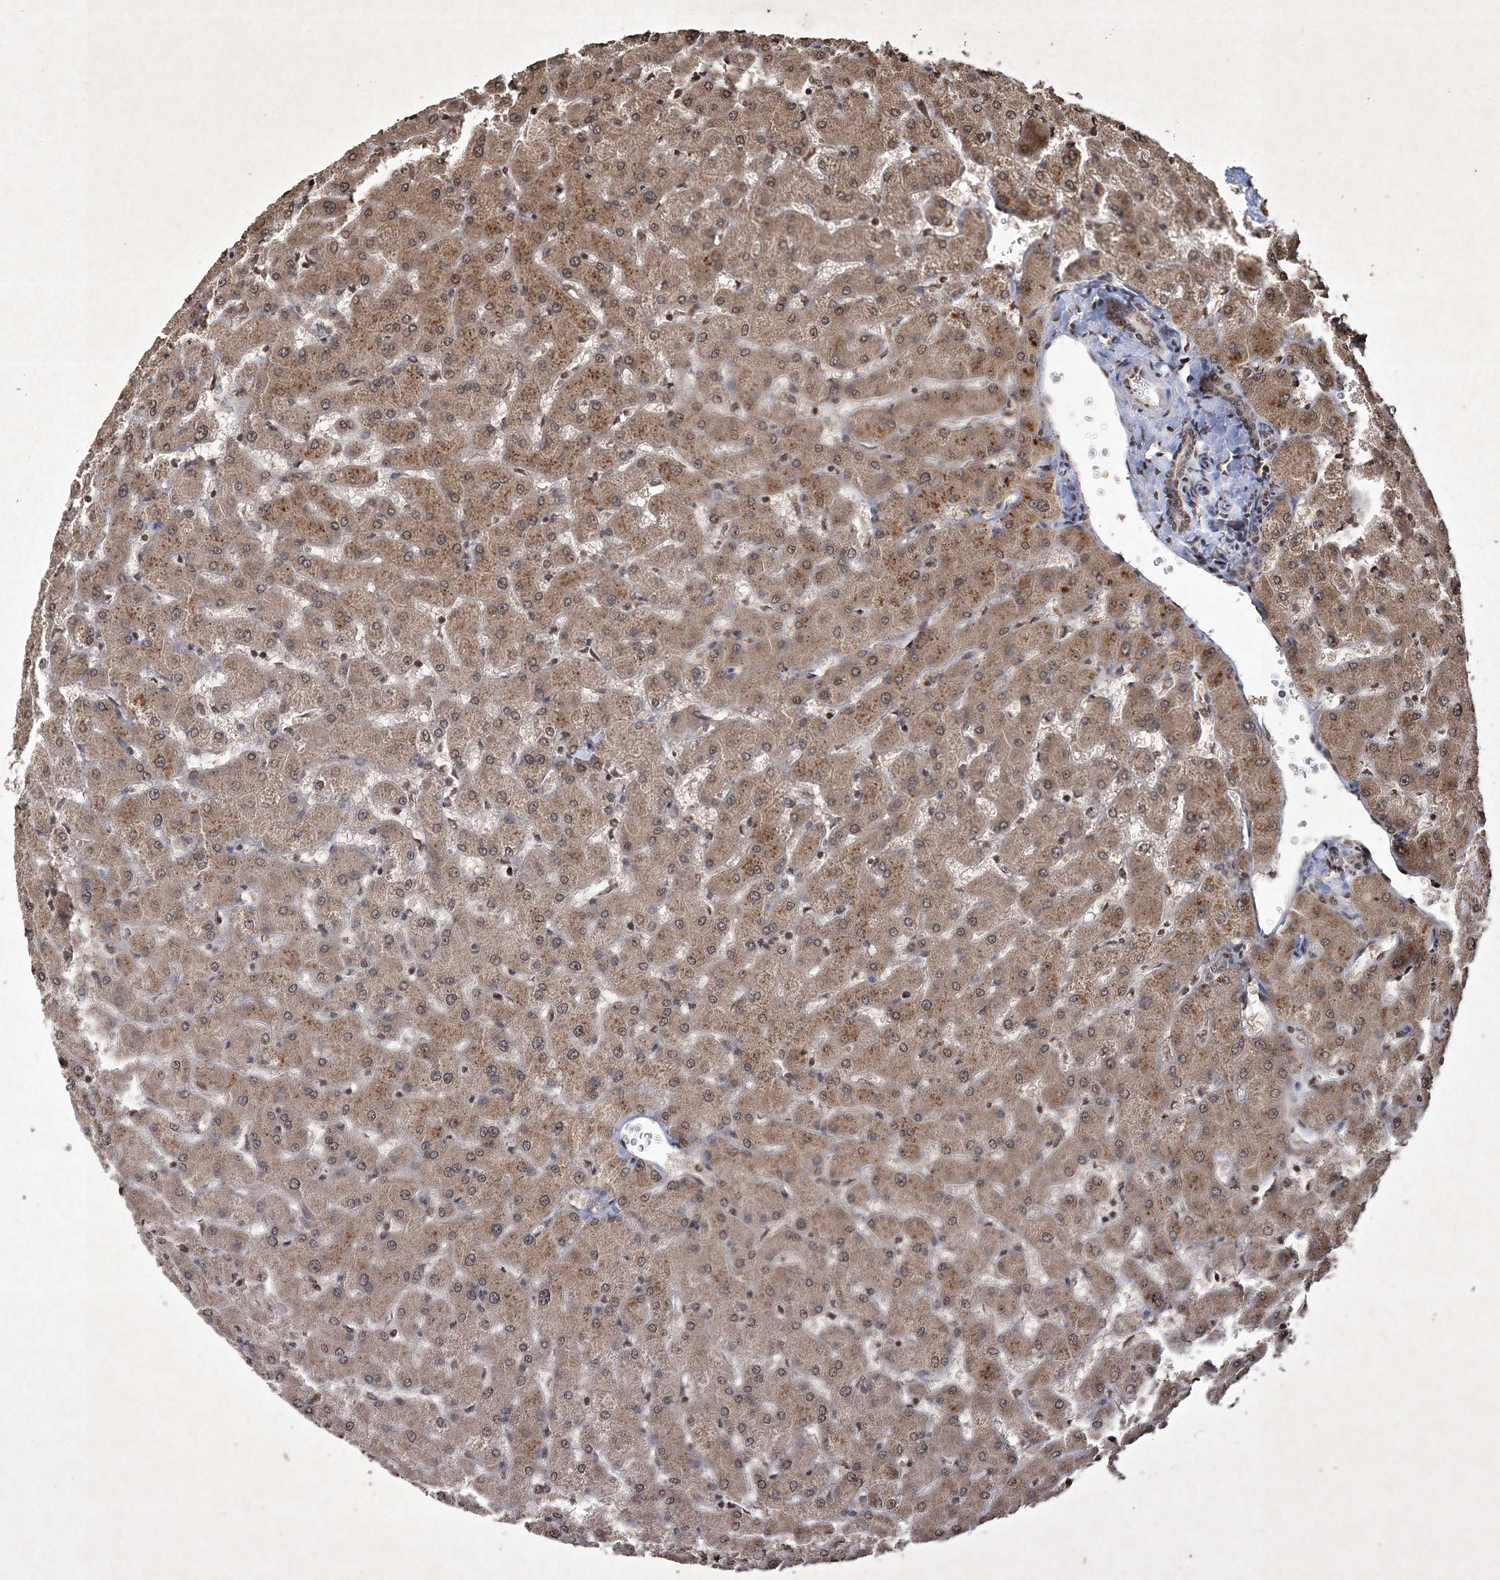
{"staining": {"intensity": "weak", "quantity": ">75%", "location": "nuclear"}, "tissue": "liver", "cell_type": "Cholangiocytes", "image_type": "normal", "snomed": [{"axis": "morphology", "description": "Normal tissue, NOS"}, {"axis": "topography", "description": "Liver"}], "caption": "This photomicrograph demonstrates immunohistochemistry (IHC) staining of benign human liver, with low weak nuclear expression in about >75% of cholangiocytes.", "gene": "NEDD9", "patient": {"sex": "female", "age": 63}}